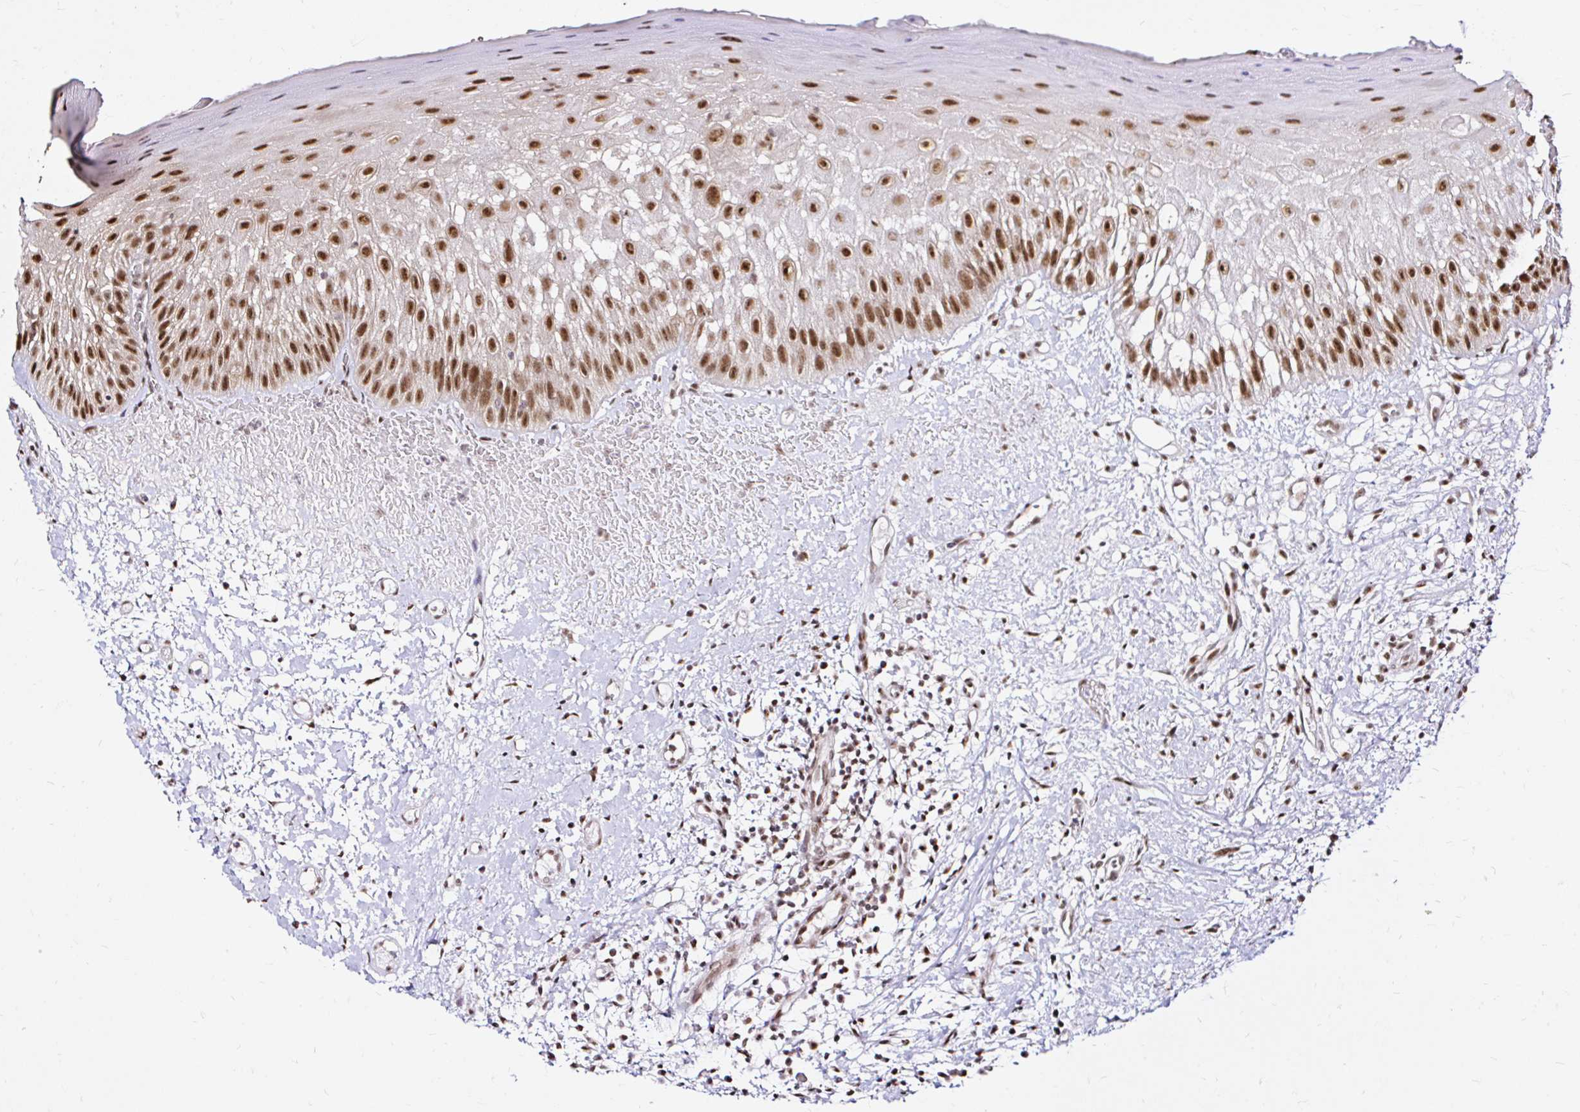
{"staining": {"intensity": "moderate", "quantity": ">75%", "location": "nuclear"}, "tissue": "oral mucosa", "cell_type": "Squamous epithelial cells", "image_type": "normal", "snomed": [{"axis": "morphology", "description": "Normal tissue, NOS"}, {"axis": "topography", "description": "Oral tissue"}, {"axis": "topography", "description": "Tounge, NOS"}], "caption": "Immunohistochemistry micrograph of normal oral mucosa: oral mucosa stained using immunohistochemistry (IHC) exhibits medium levels of moderate protein expression localized specifically in the nuclear of squamous epithelial cells, appearing as a nuclear brown color.", "gene": "SNRPC", "patient": {"sex": "male", "age": 83}}